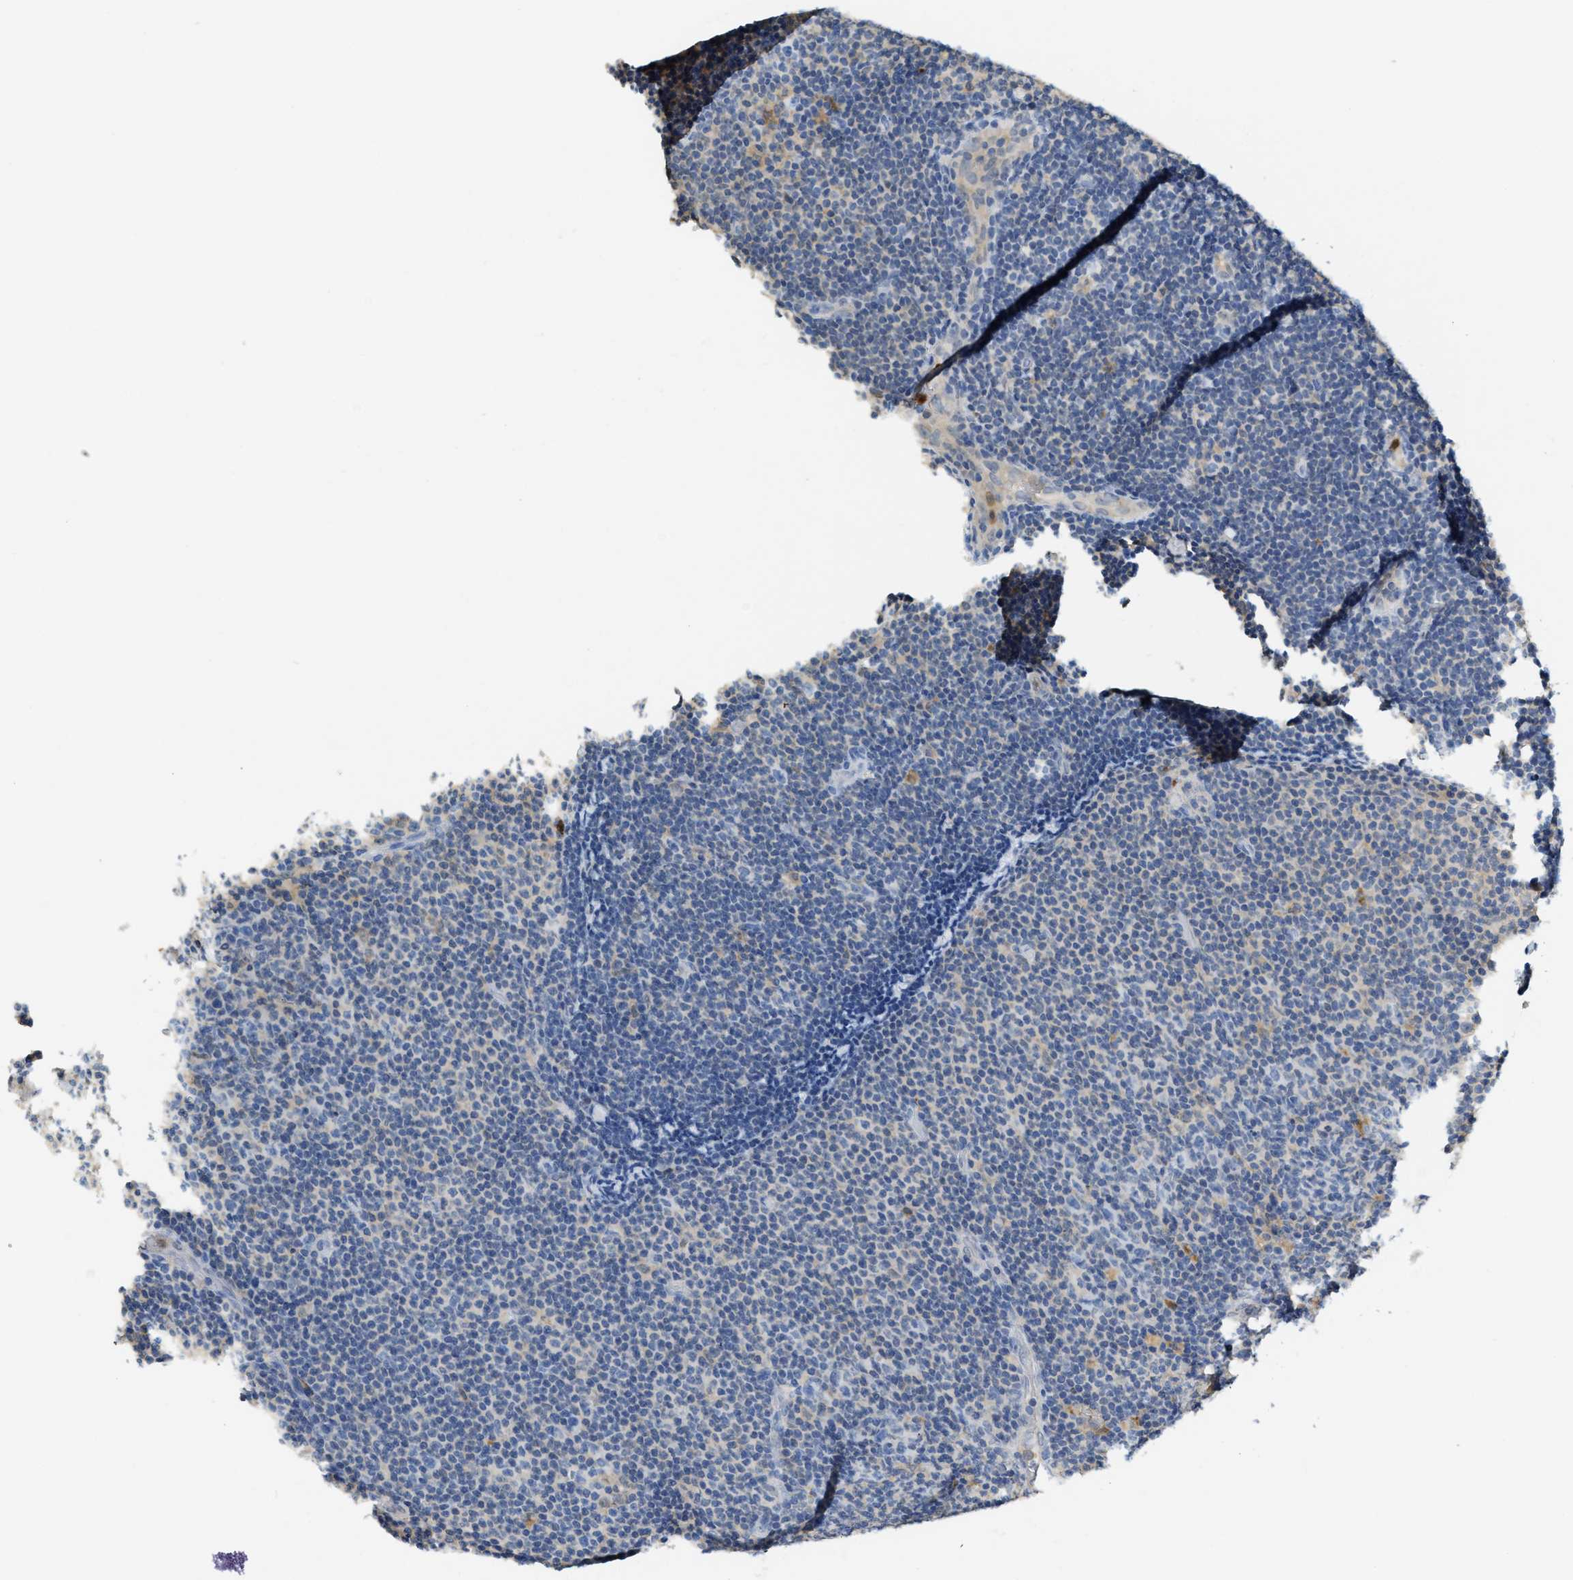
{"staining": {"intensity": "negative", "quantity": "none", "location": "none"}, "tissue": "lymphoma", "cell_type": "Tumor cells", "image_type": "cancer", "snomed": [{"axis": "morphology", "description": "Malignant lymphoma, non-Hodgkin's type, Low grade"}, {"axis": "topography", "description": "Lymph node"}], "caption": "Histopathology image shows no protein staining in tumor cells of malignant lymphoma, non-Hodgkin's type (low-grade) tissue.", "gene": "SERPINB1", "patient": {"sex": "male", "age": 83}}